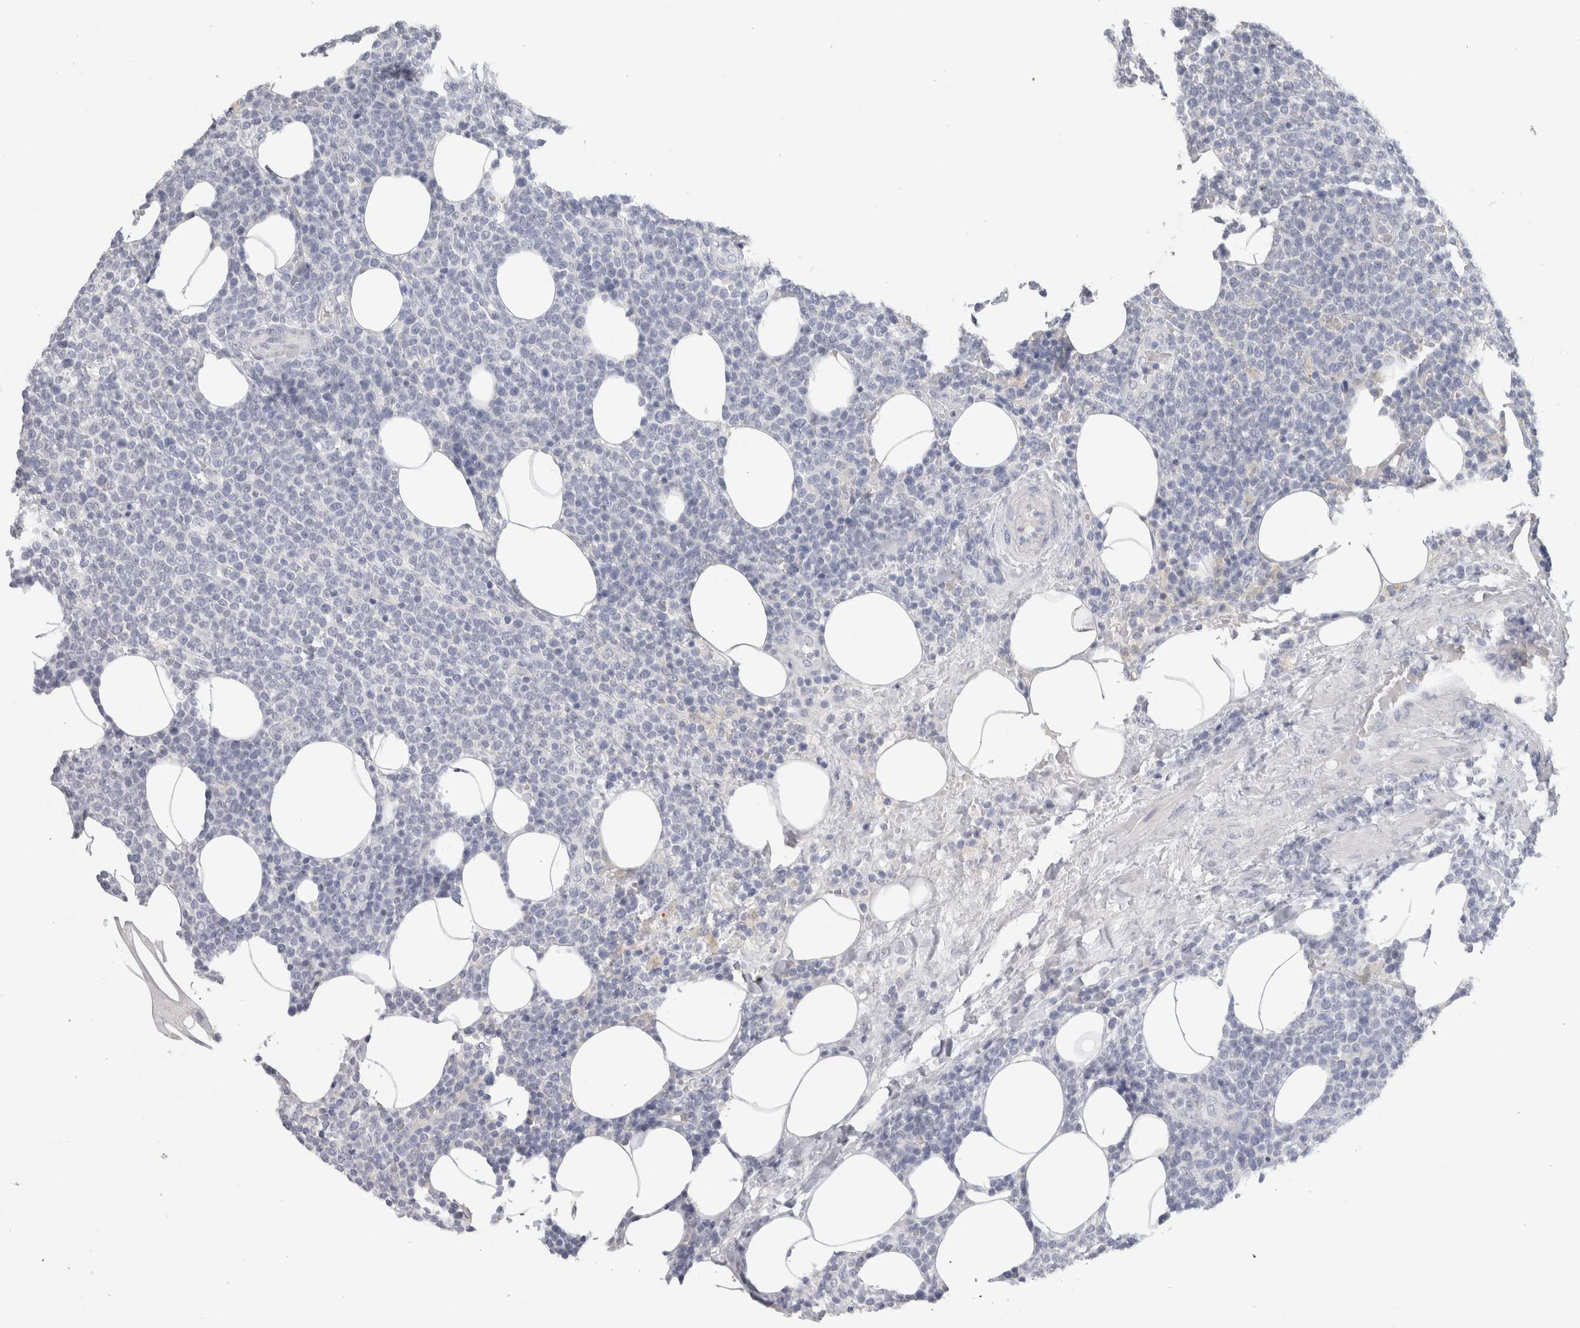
{"staining": {"intensity": "negative", "quantity": "none", "location": "none"}, "tissue": "lymphoma", "cell_type": "Tumor cells", "image_type": "cancer", "snomed": [{"axis": "morphology", "description": "Malignant lymphoma, non-Hodgkin's type, High grade"}, {"axis": "topography", "description": "Lymph node"}], "caption": "A histopathology image of malignant lymphoma, non-Hodgkin's type (high-grade) stained for a protein reveals no brown staining in tumor cells.", "gene": "SLC6A1", "patient": {"sex": "male", "age": 61}}